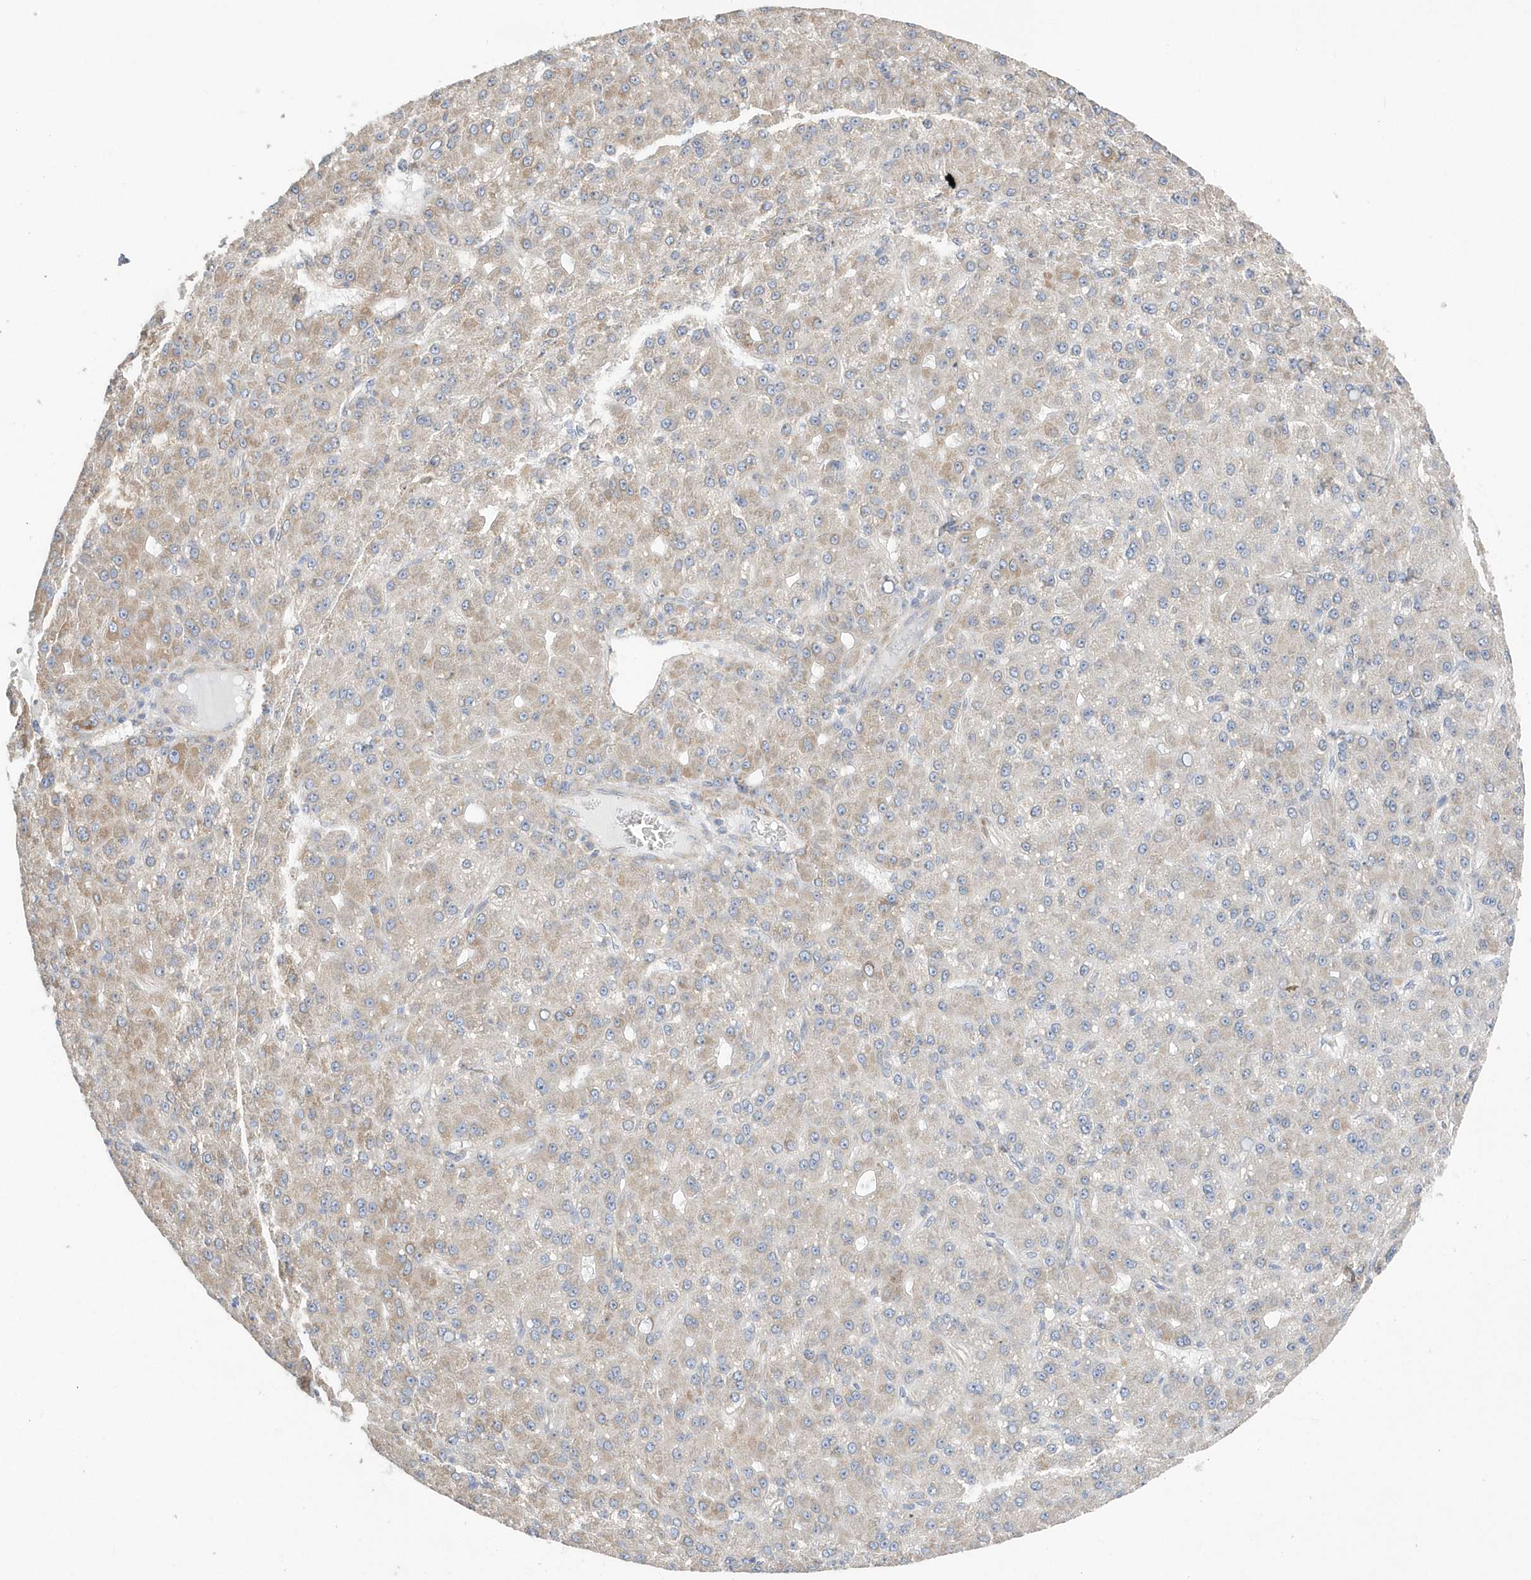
{"staining": {"intensity": "weak", "quantity": "25%-75%", "location": "cytoplasmic/membranous"}, "tissue": "liver cancer", "cell_type": "Tumor cells", "image_type": "cancer", "snomed": [{"axis": "morphology", "description": "Carcinoma, Hepatocellular, NOS"}, {"axis": "topography", "description": "Liver"}], "caption": "An immunohistochemistry (IHC) image of tumor tissue is shown. Protein staining in brown shows weak cytoplasmic/membranous positivity in liver cancer within tumor cells.", "gene": "SPATA5", "patient": {"sex": "male", "age": 67}}